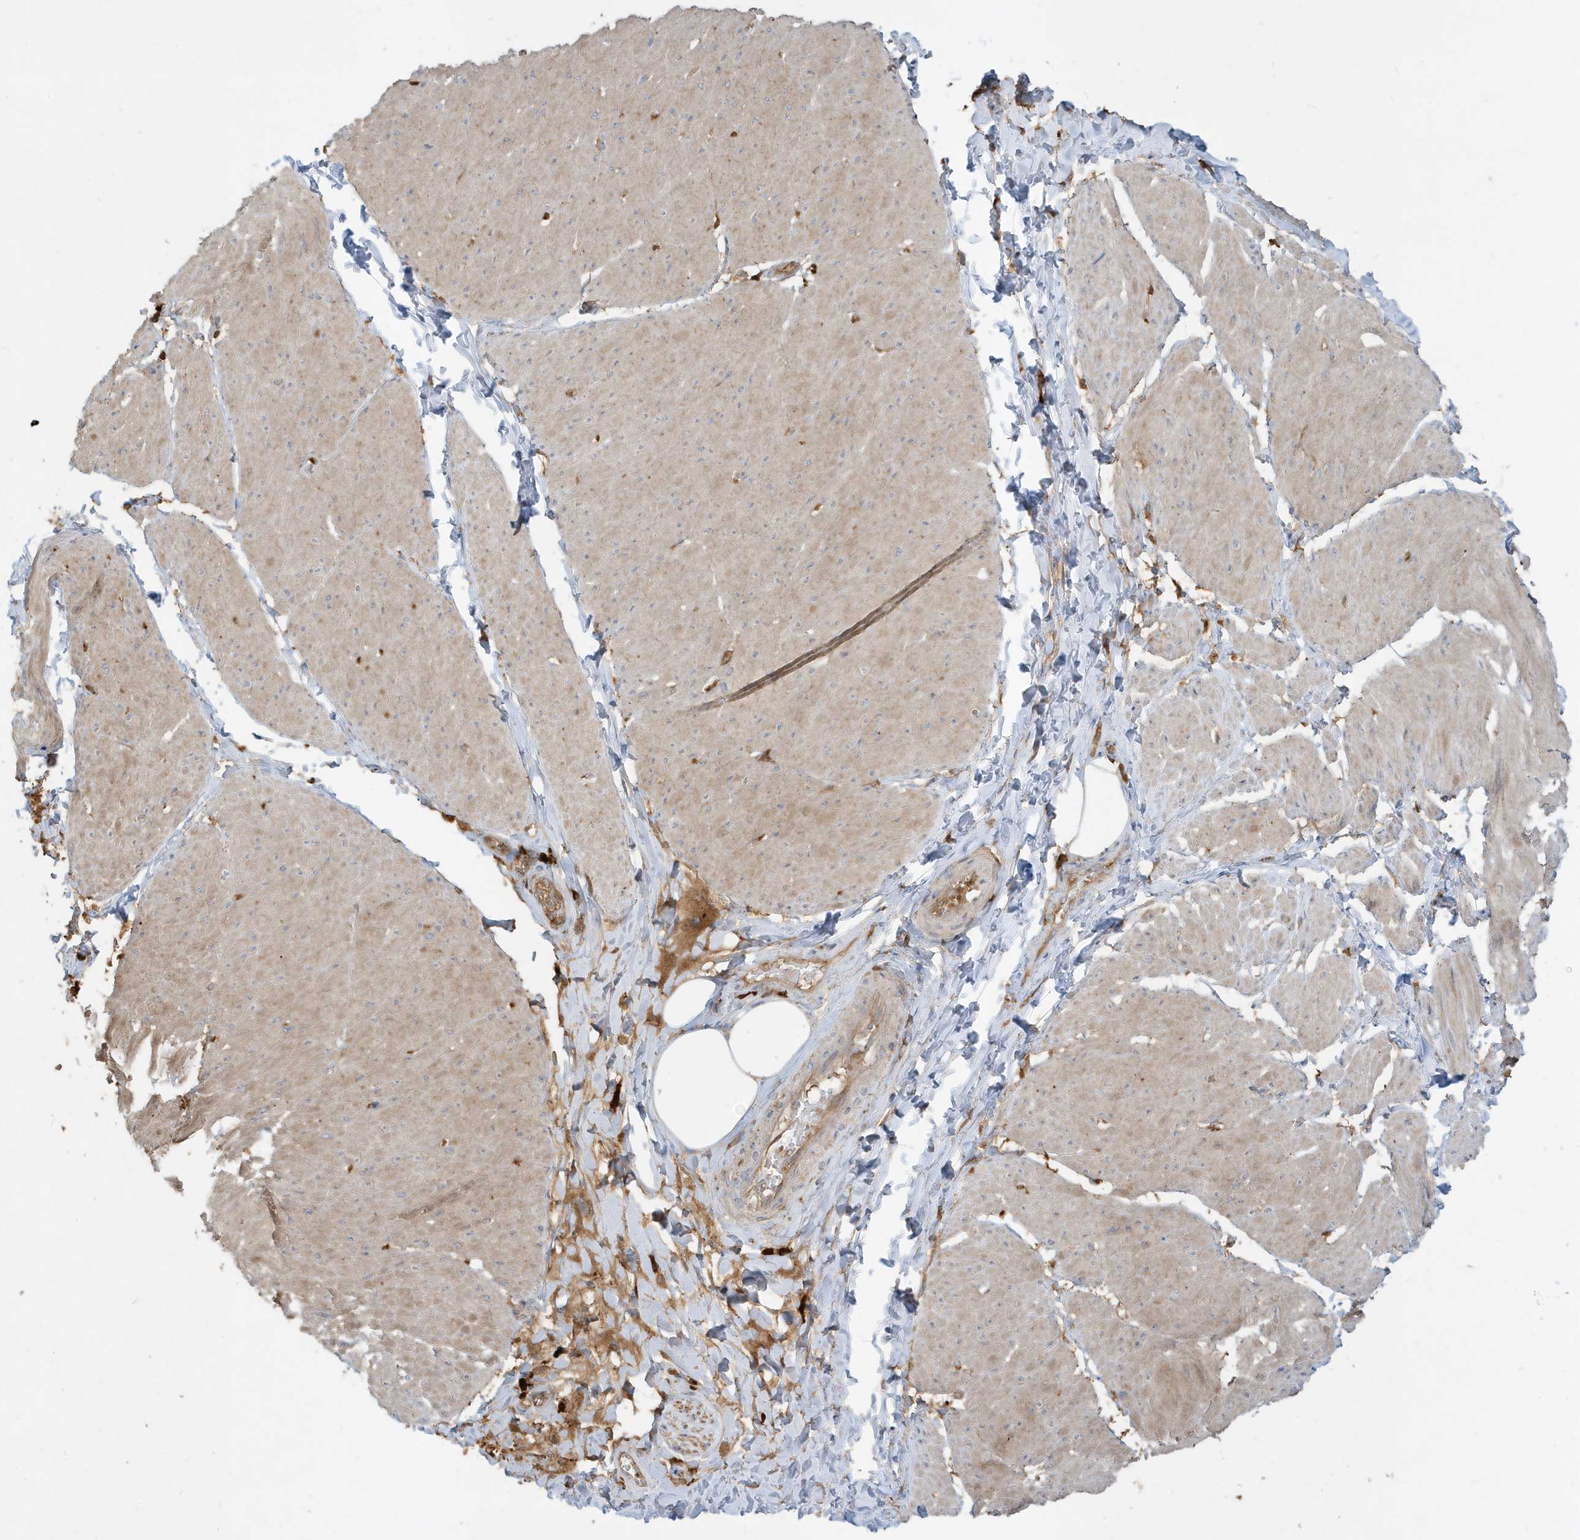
{"staining": {"intensity": "weak", "quantity": "25%-75%", "location": "cytoplasmic/membranous"}, "tissue": "smooth muscle", "cell_type": "Smooth muscle cells", "image_type": "normal", "snomed": [{"axis": "morphology", "description": "Urothelial carcinoma, High grade"}, {"axis": "topography", "description": "Urinary bladder"}], "caption": "A brown stain highlights weak cytoplasmic/membranous expression of a protein in smooth muscle cells of normal smooth muscle. (IHC, brightfield microscopy, high magnification).", "gene": "ABTB1", "patient": {"sex": "male", "age": 46}}